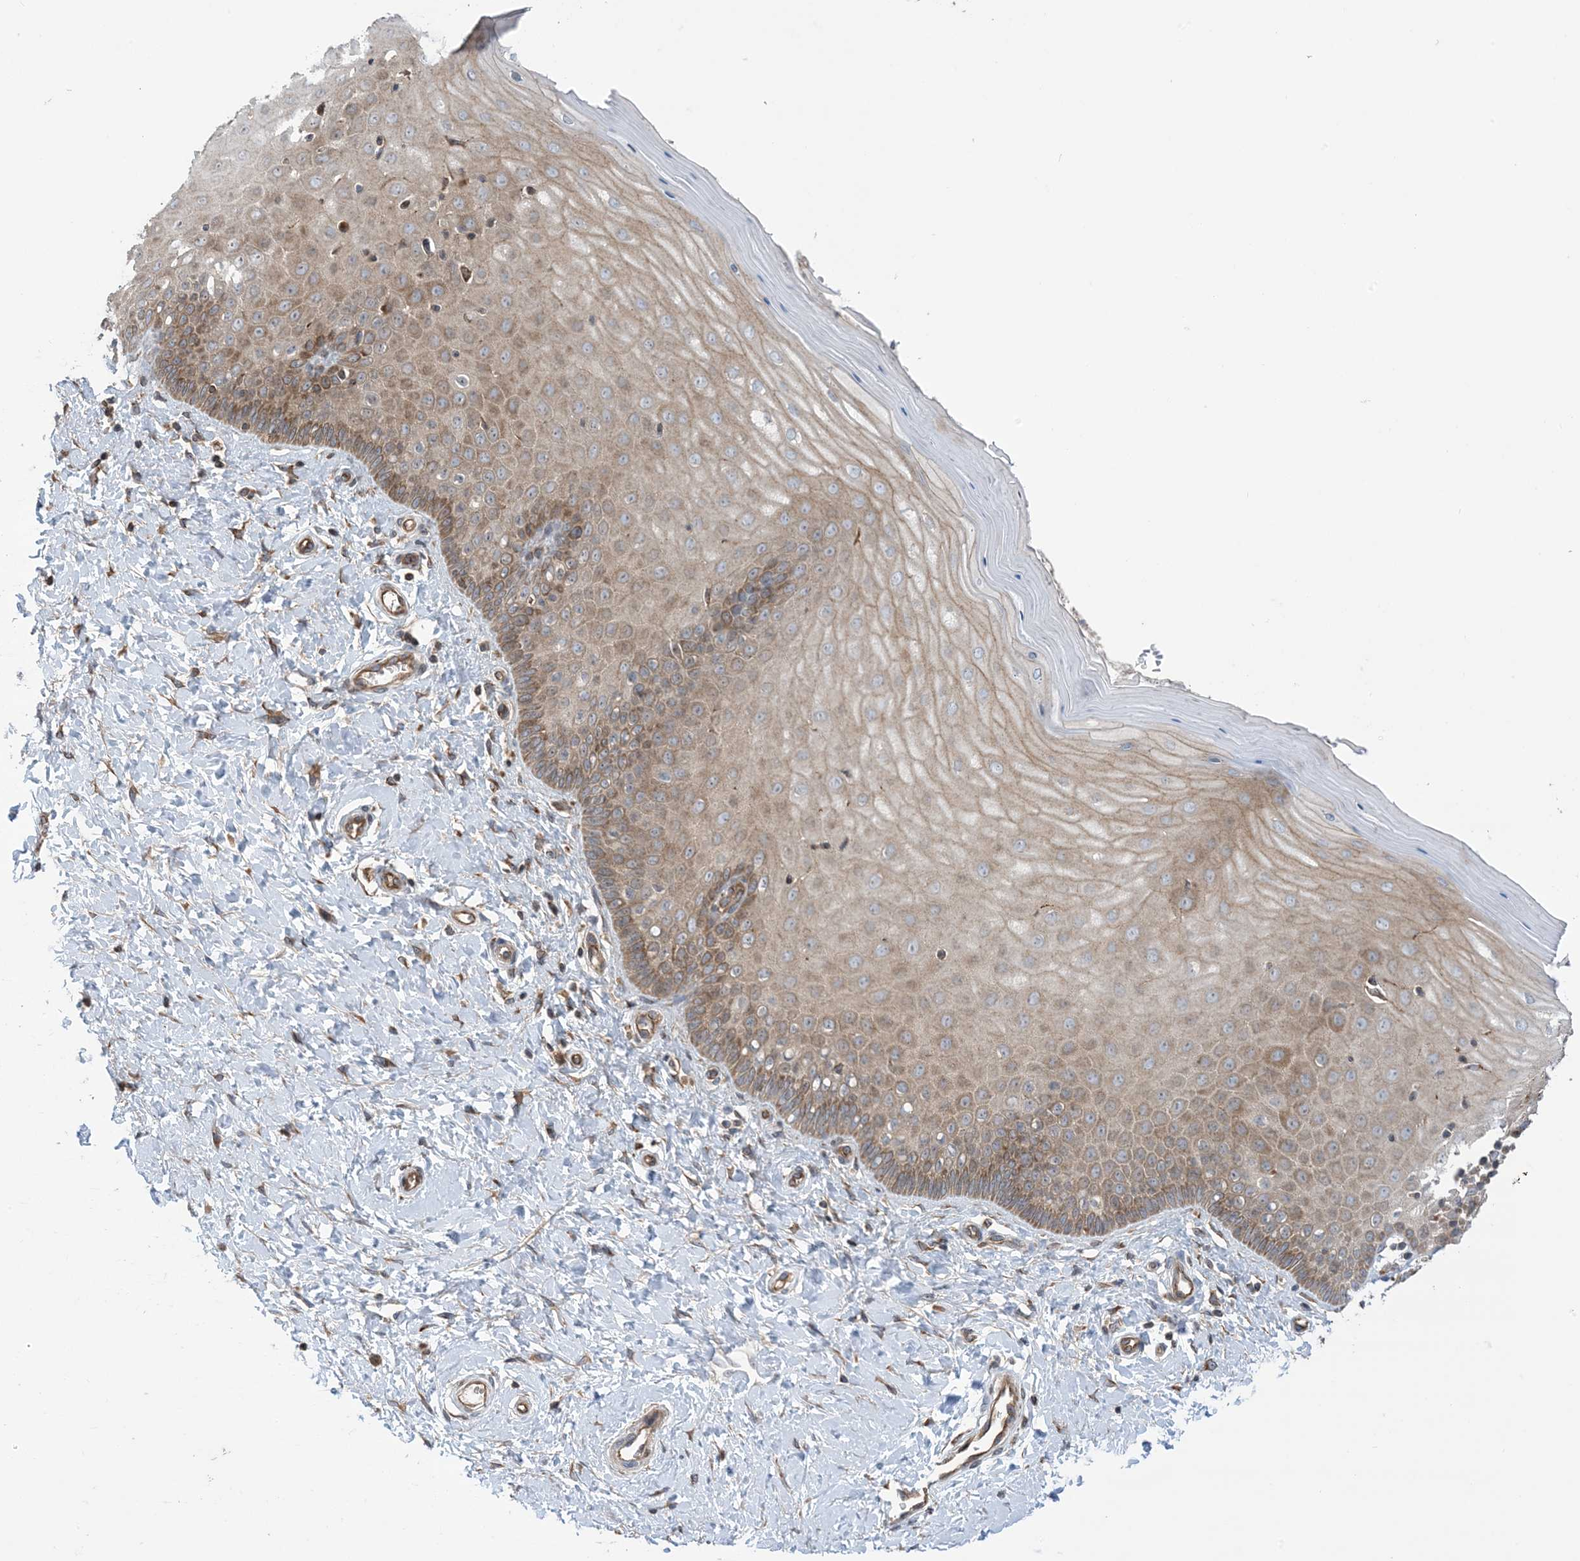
{"staining": {"intensity": "moderate", "quantity": "25%-75%", "location": "cytoplasmic/membranous"}, "tissue": "cervix", "cell_type": "Glandular cells", "image_type": "normal", "snomed": [{"axis": "morphology", "description": "Normal tissue, NOS"}, {"axis": "topography", "description": "Cervix"}], "caption": "A micrograph of cervix stained for a protein exhibits moderate cytoplasmic/membranous brown staining in glandular cells.", "gene": "CLEC16A", "patient": {"sex": "female", "age": 55}}